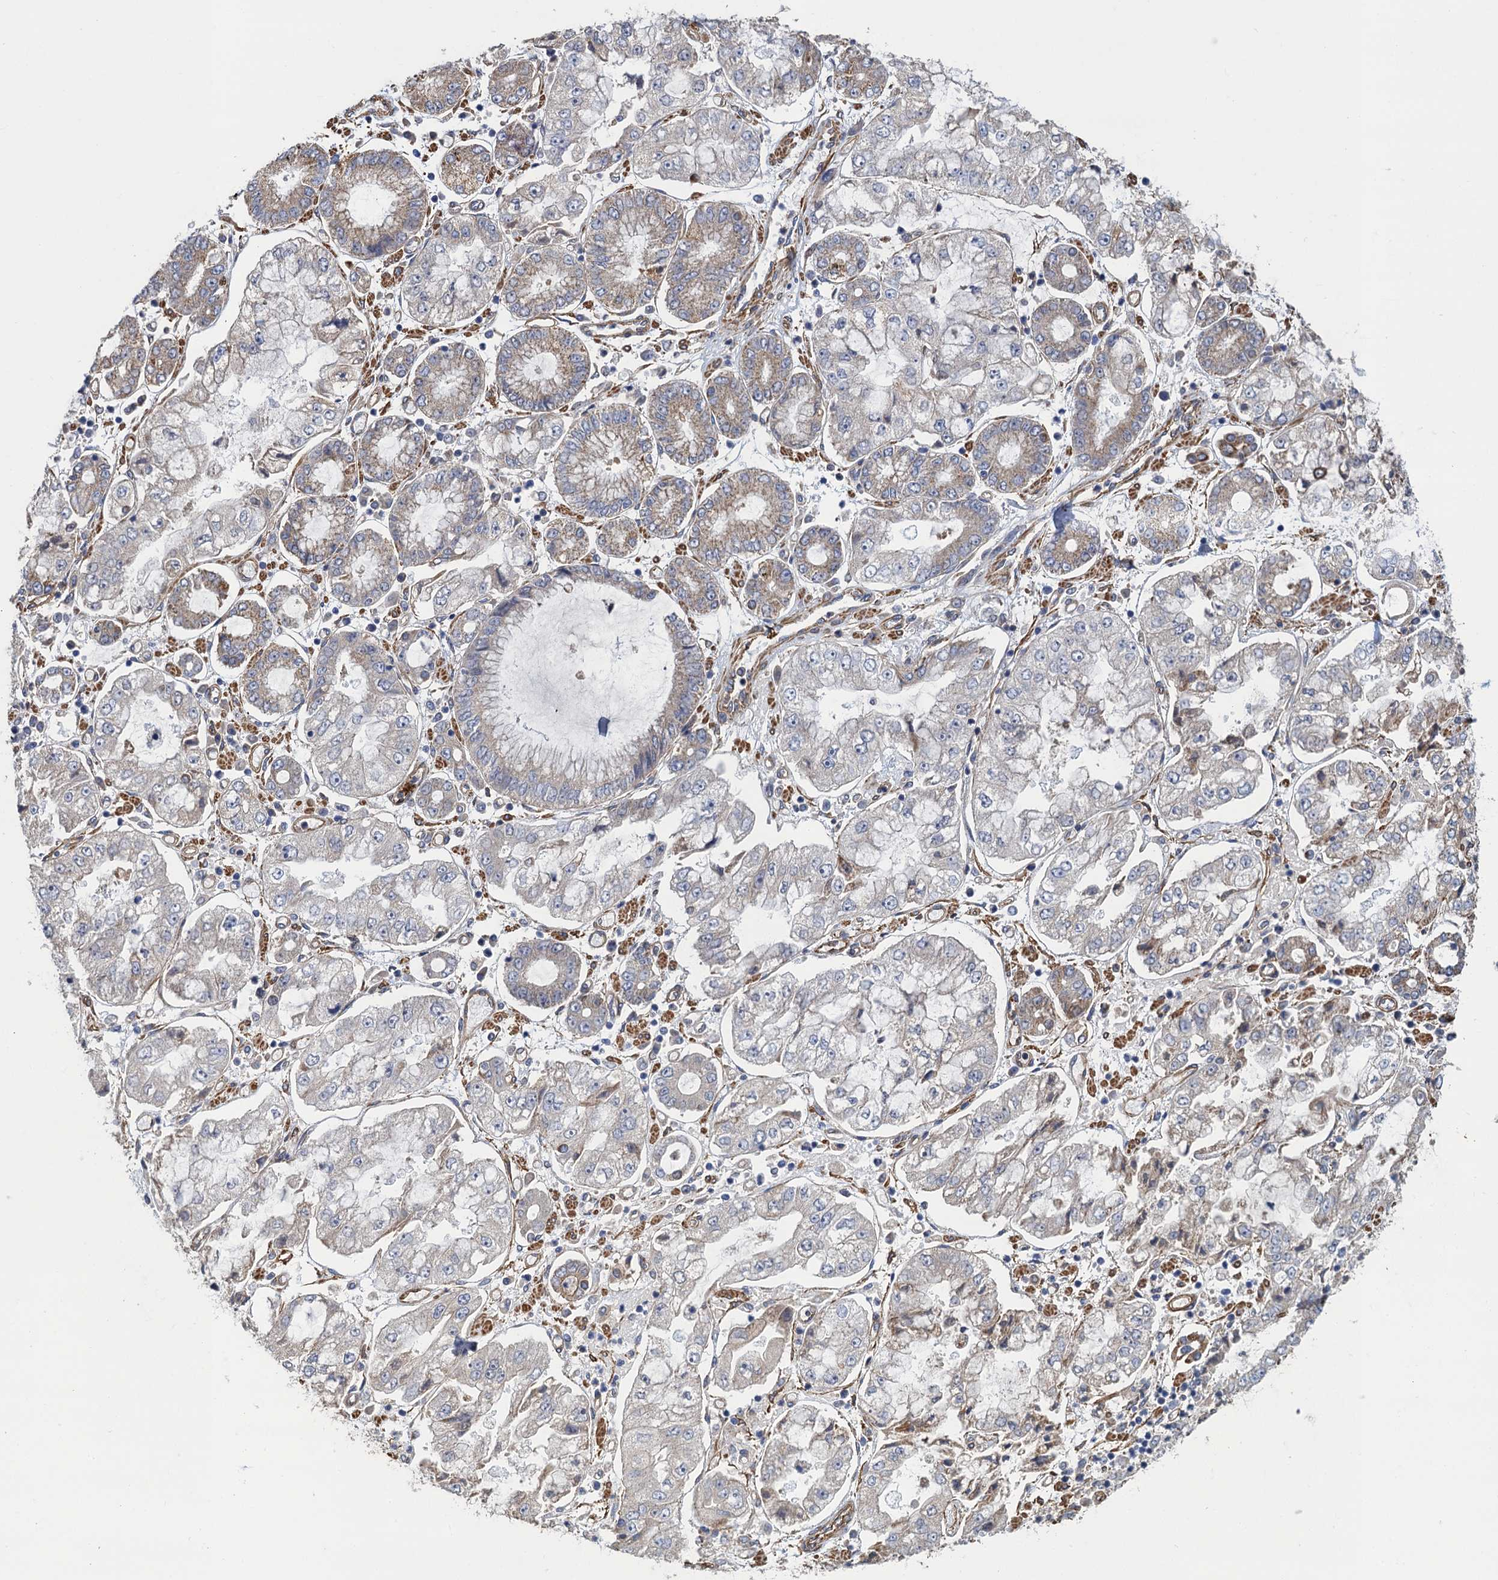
{"staining": {"intensity": "moderate", "quantity": "<25%", "location": "cytoplasmic/membranous"}, "tissue": "stomach cancer", "cell_type": "Tumor cells", "image_type": "cancer", "snomed": [{"axis": "morphology", "description": "Adenocarcinoma, NOS"}, {"axis": "topography", "description": "Stomach"}], "caption": "Protein expression analysis of human stomach cancer (adenocarcinoma) reveals moderate cytoplasmic/membranous staining in approximately <25% of tumor cells. Immunohistochemistry stains the protein in brown and the nuclei are stained blue.", "gene": "GCSH", "patient": {"sex": "male", "age": 76}}